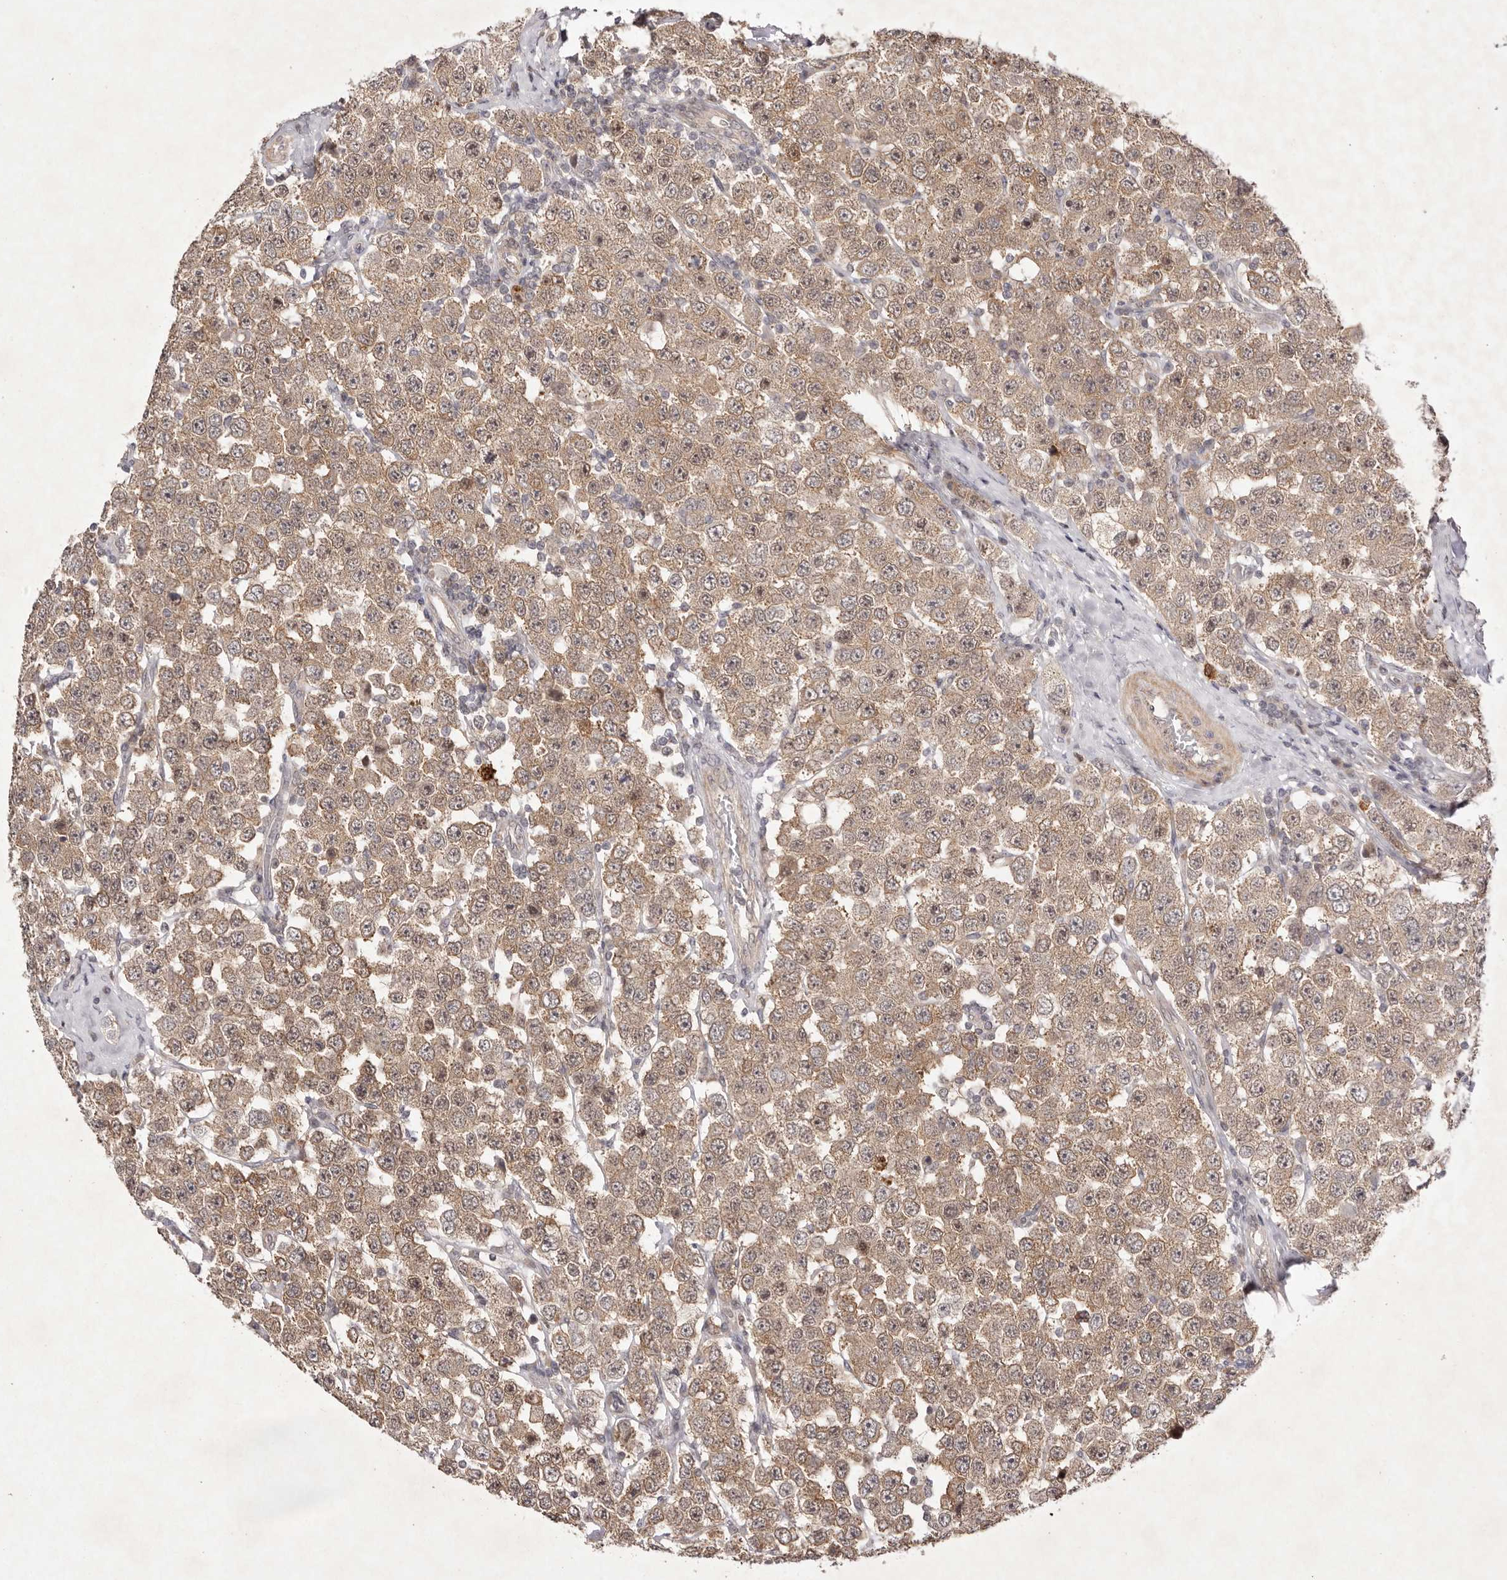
{"staining": {"intensity": "moderate", "quantity": ">75%", "location": "cytoplasmic/membranous"}, "tissue": "testis cancer", "cell_type": "Tumor cells", "image_type": "cancer", "snomed": [{"axis": "morphology", "description": "Seminoma, NOS"}, {"axis": "topography", "description": "Testis"}], "caption": "Testis cancer (seminoma) was stained to show a protein in brown. There is medium levels of moderate cytoplasmic/membranous staining in approximately >75% of tumor cells.", "gene": "BUD31", "patient": {"sex": "male", "age": 28}}